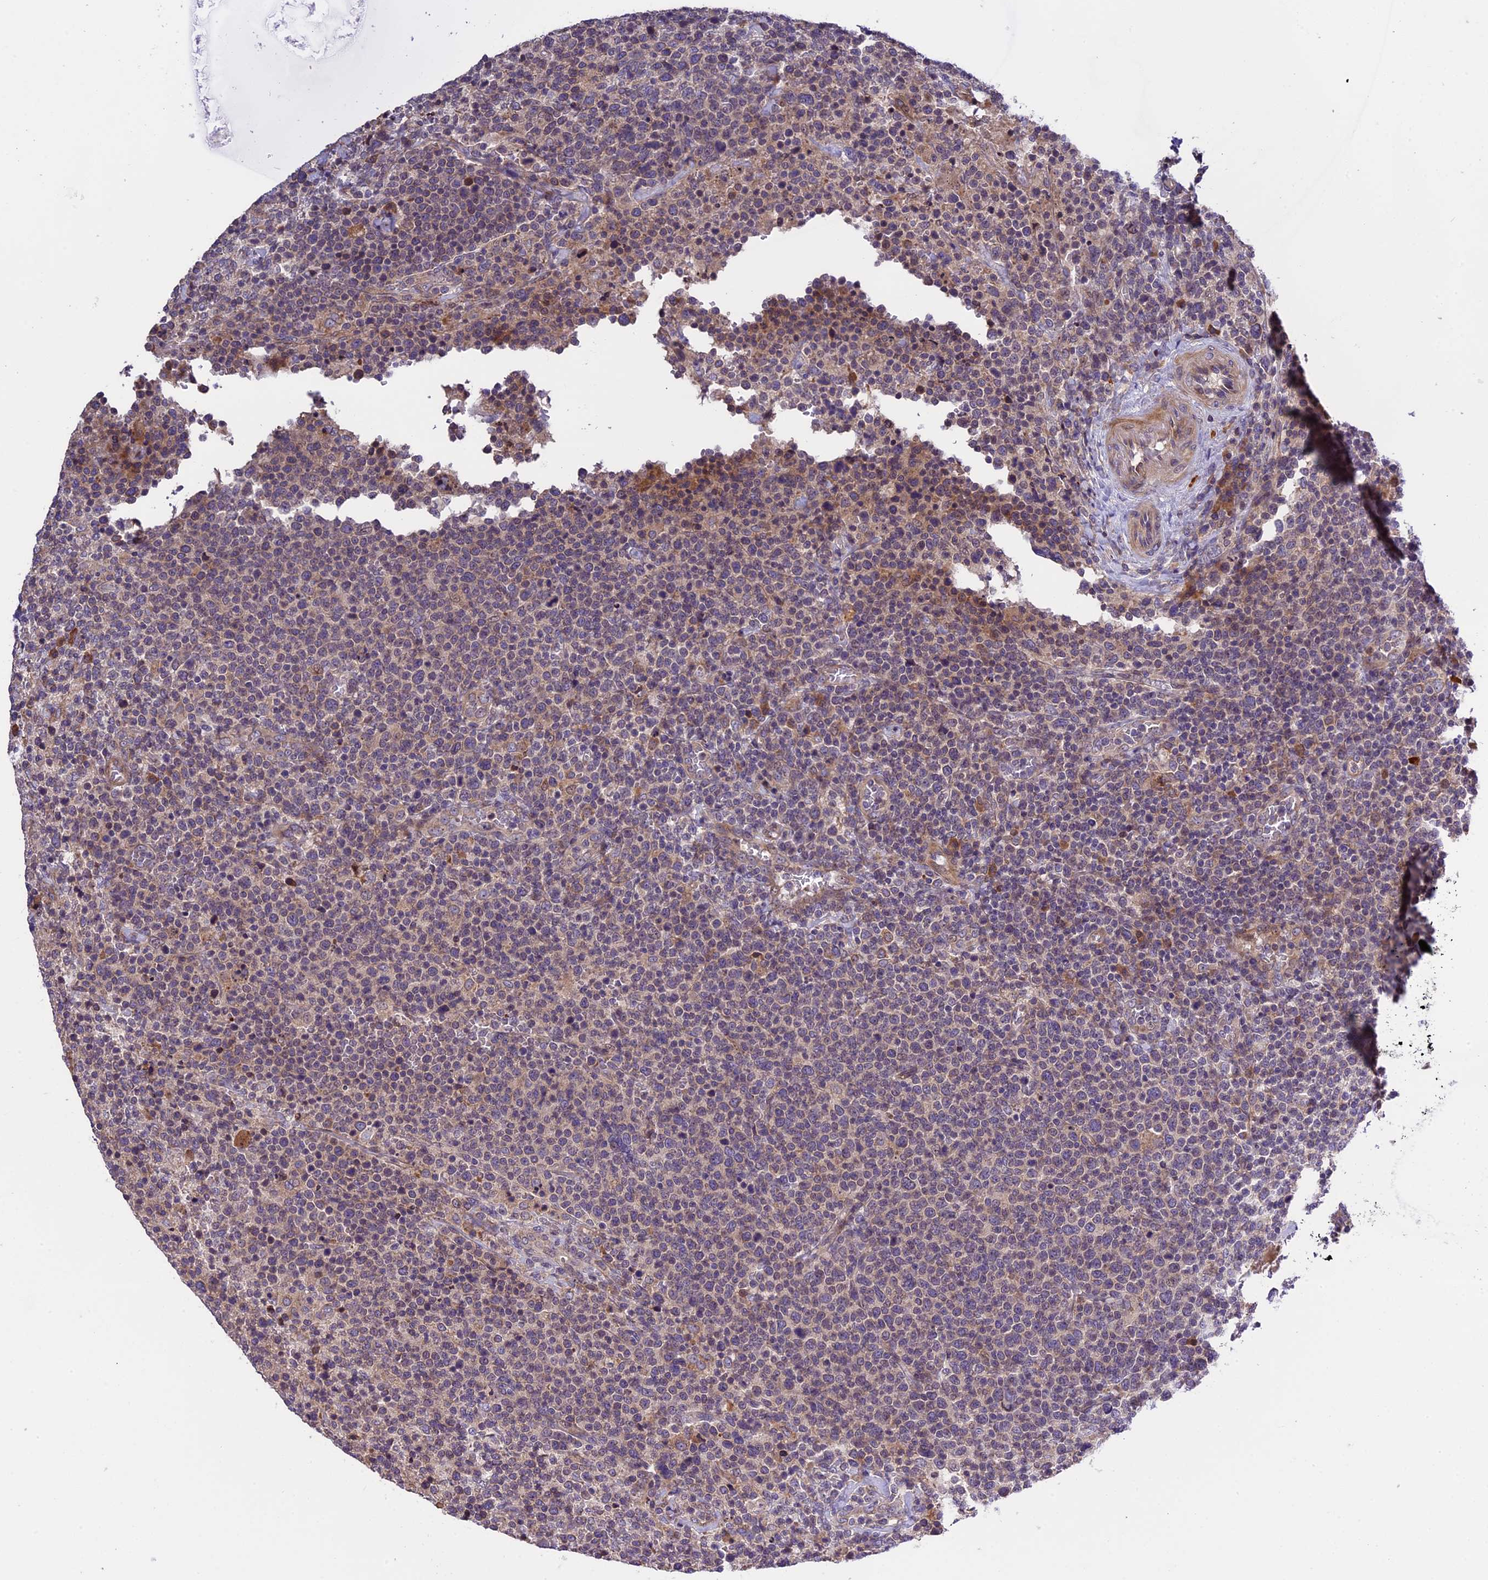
{"staining": {"intensity": "weak", "quantity": "<25%", "location": "cytoplasmic/membranous"}, "tissue": "lymphoma", "cell_type": "Tumor cells", "image_type": "cancer", "snomed": [{"axis": "morphology", "description": "Malignant lymphoma, non-Hodgkin's type, High grade"}, {"axis": "topography", "description": "Lymph node"}], "caption": "An IHC histopathology image of lymphoma is shown. There is no staining in tumor cells of lymphoma.", "gene": "ABCC10", "patient": {"sex": "male", "age": 61}}